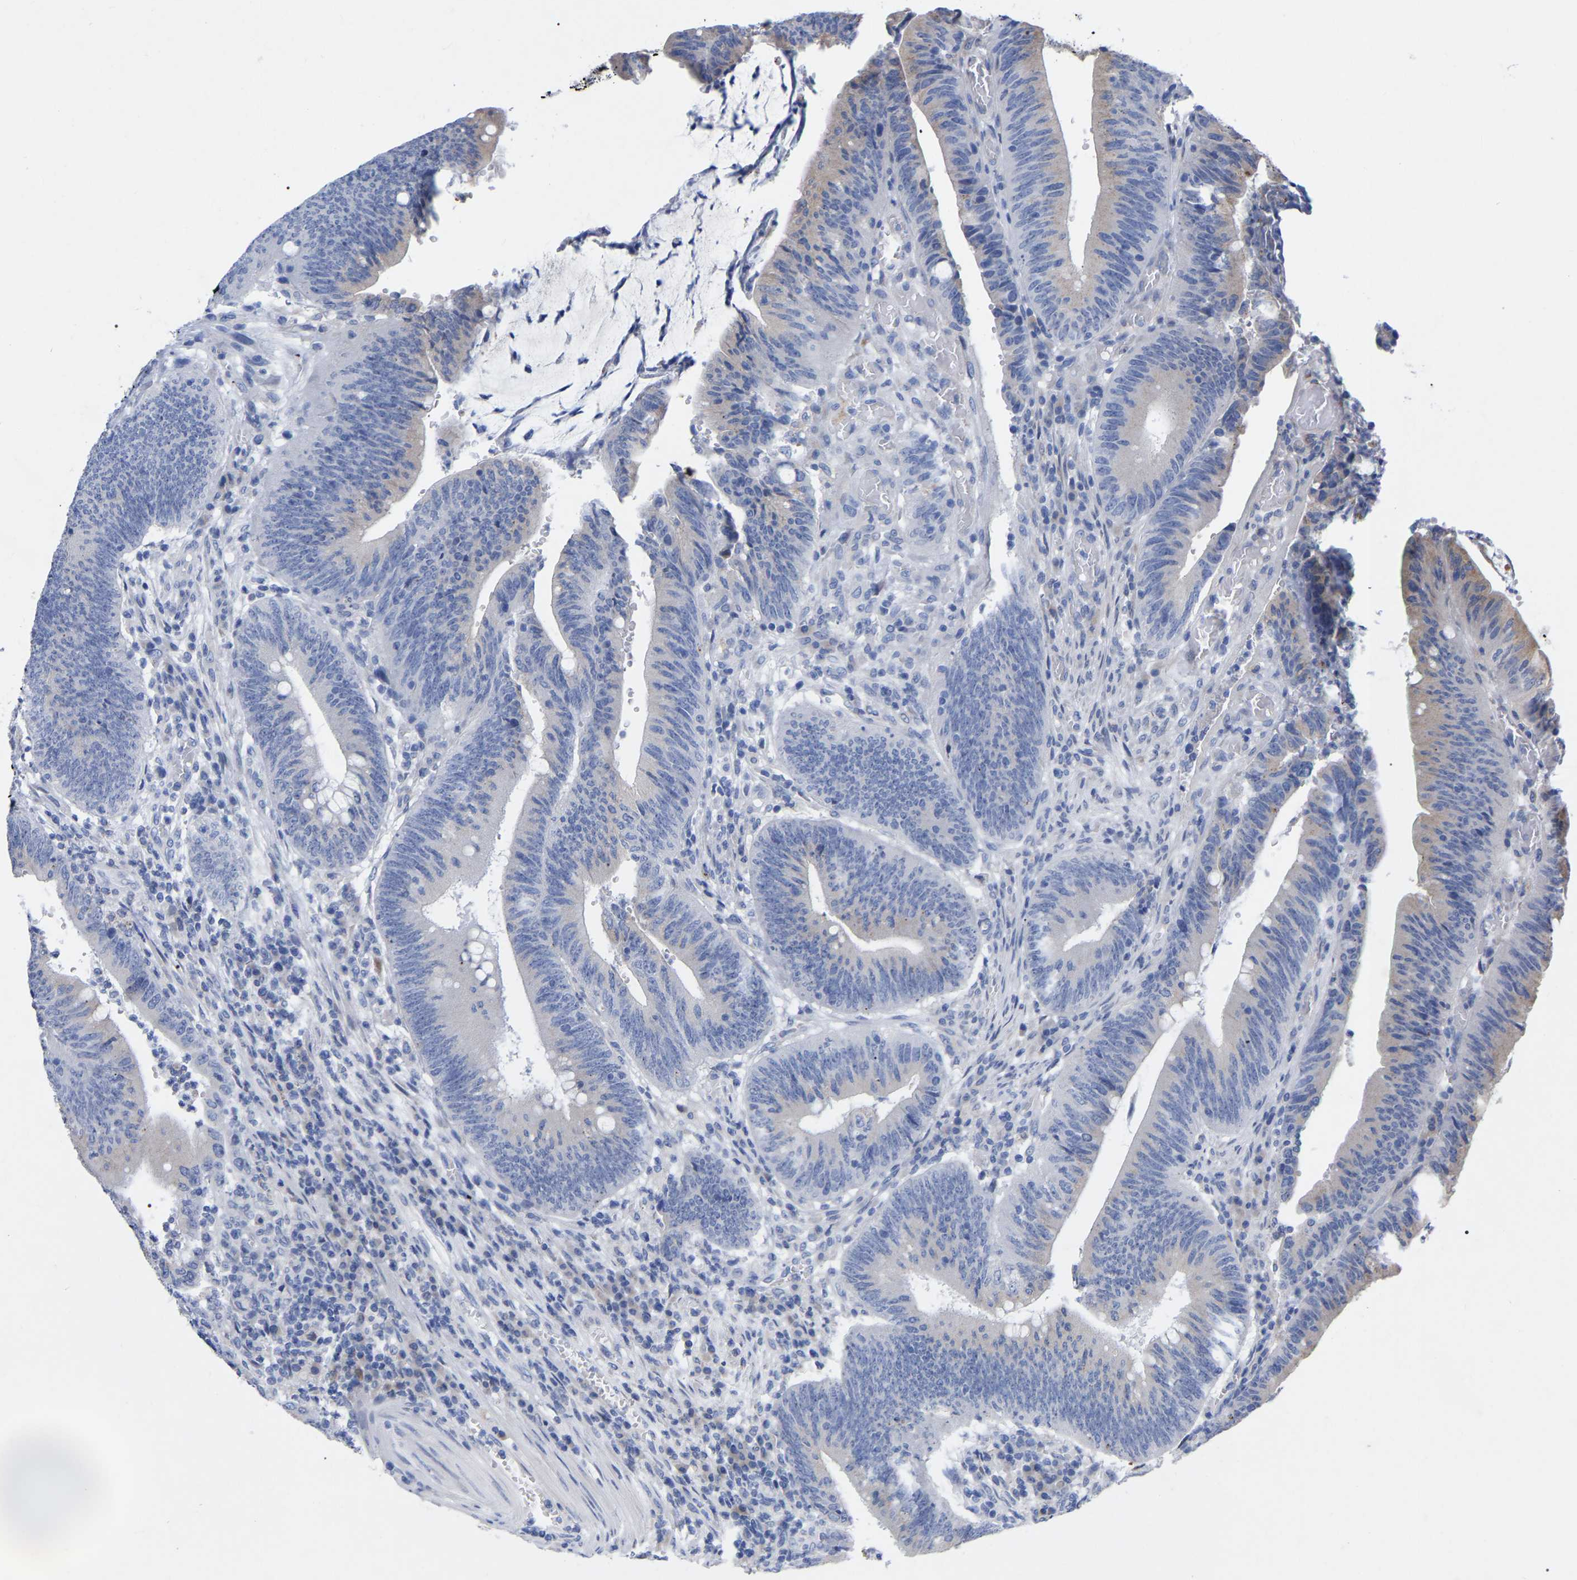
{"staining": {"intensity": "weak", "quantity": "<25%", "location": "cytoplasmic/membranous"}, "tissue": "colorectal cancer", "cell_type": "Tumor cells", "image_type": "cancer", "snomed": [{"axis": "morphology", "description": "Normal tissue, NOS"}, {"axis": "morphology", "description": "Adenocarcinoma, NOS"}, {"axis": "topography", "description": "Rectum"}], "caption": "Colorectal adenocarcinoma stained for a protein using immunohistochemistry (IHC) demonstrates no staining tumor cells.", "gene": "STRIP2", "patient": {"sex": "female", "age": 66}}